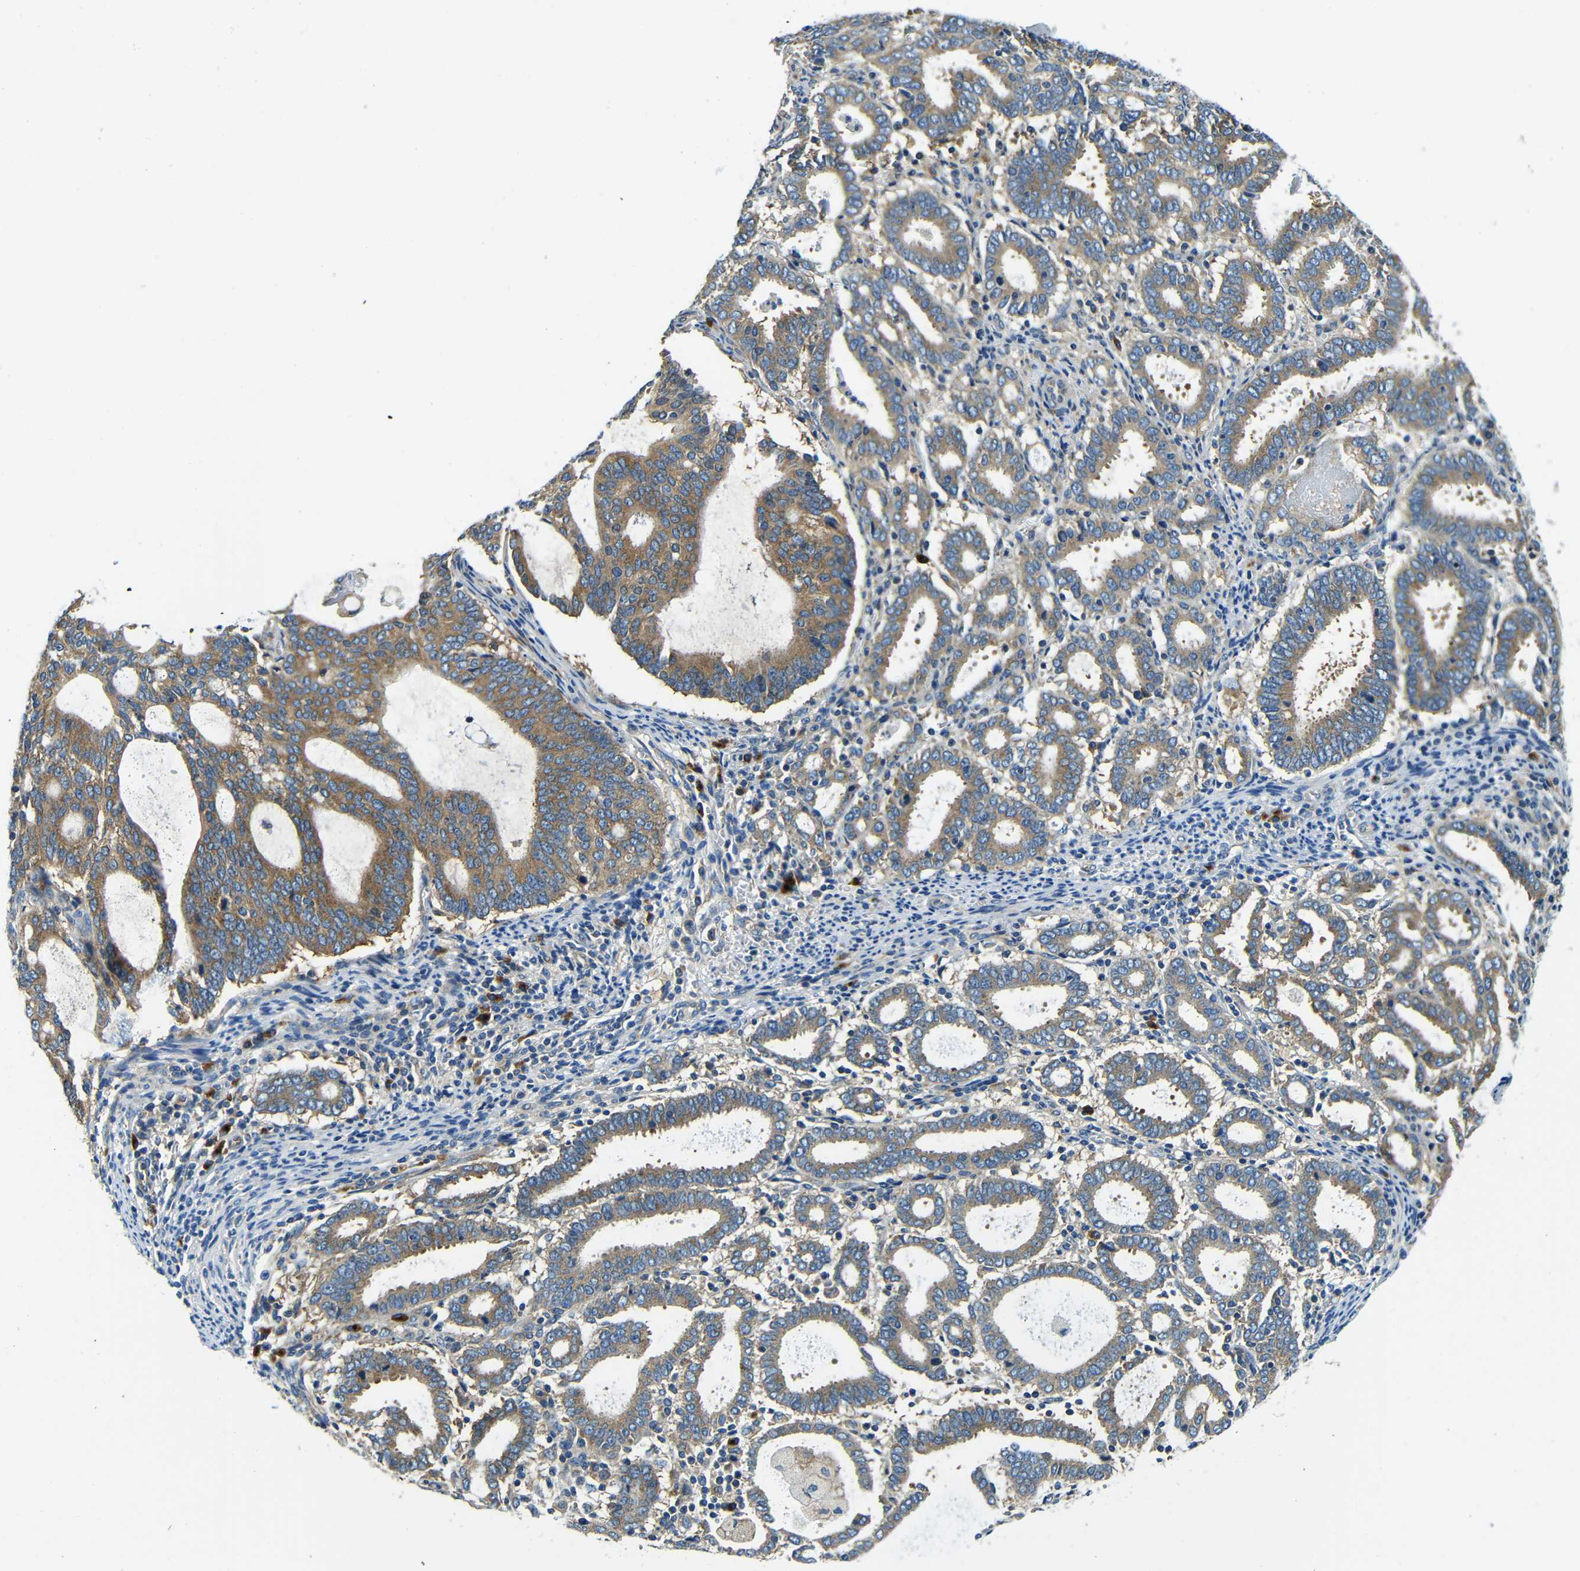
{"staining": {"intensity": "moderate", "quantity": ">75%", "location": "cytoplasmic/membranous"}, "tissue": "endometrial cancer", "cell_type": "Tumor cells", "image_type": "cancer", "snomed": [{"axis": "morphology", "description": "Adenocarcinoma, NOS"}, {"axis": "topography", "description": "Uterus"}], "caption": "Approximately >75% of tumor cells in human endometrial cancer demonstrate moderate cytoplasmic/membranous protein staining as visualized by brown immunohistochemical staining.", "gene": "USO1", "patient": {"sex": "female", "age": 83}}